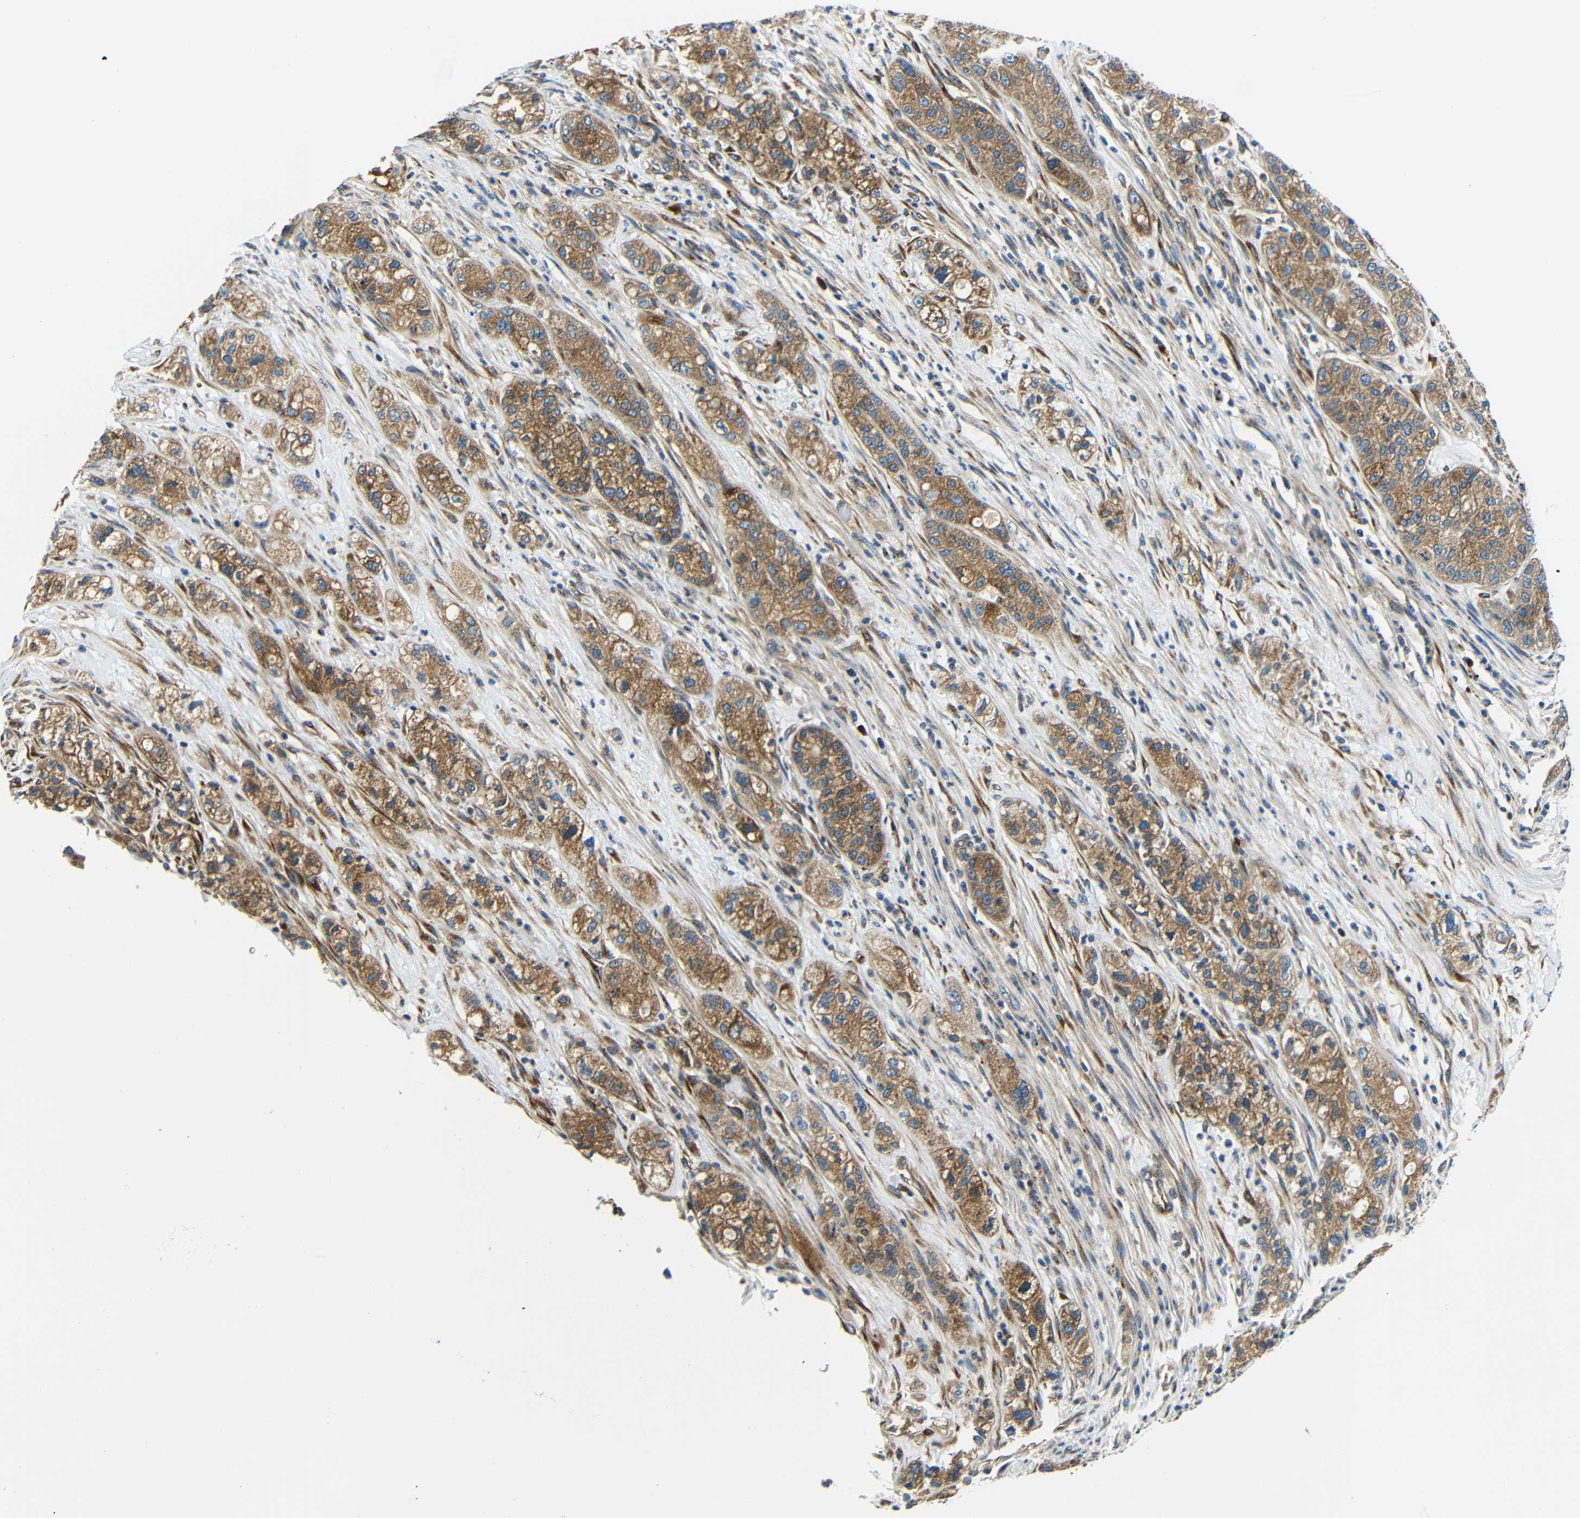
{"staining": {"intensity": "moderate", "quantity": ">75%", "location": "cytoplasmic/membranous"}, "tissue": "pancreatic cancer", "cell_type": "Tumor cells", "image_type": "cancer", "snomed": [{"axis": "morphology", "description": "Adenocarcinoma, NOS"}, {"axis": "topography", "description": "Pancreas"}], "caption": "Immunohistochemistry of human pancreatic adenocarcinoma demonstrates medium levels of moderate cytoplasmic/membranous expression in approximately >75% of tumor cells. (DAB IHC, brown staining for protein, blue staining for nuclei).", "gene": "USO1", "patient": {"sex": "female", "age": 78}}